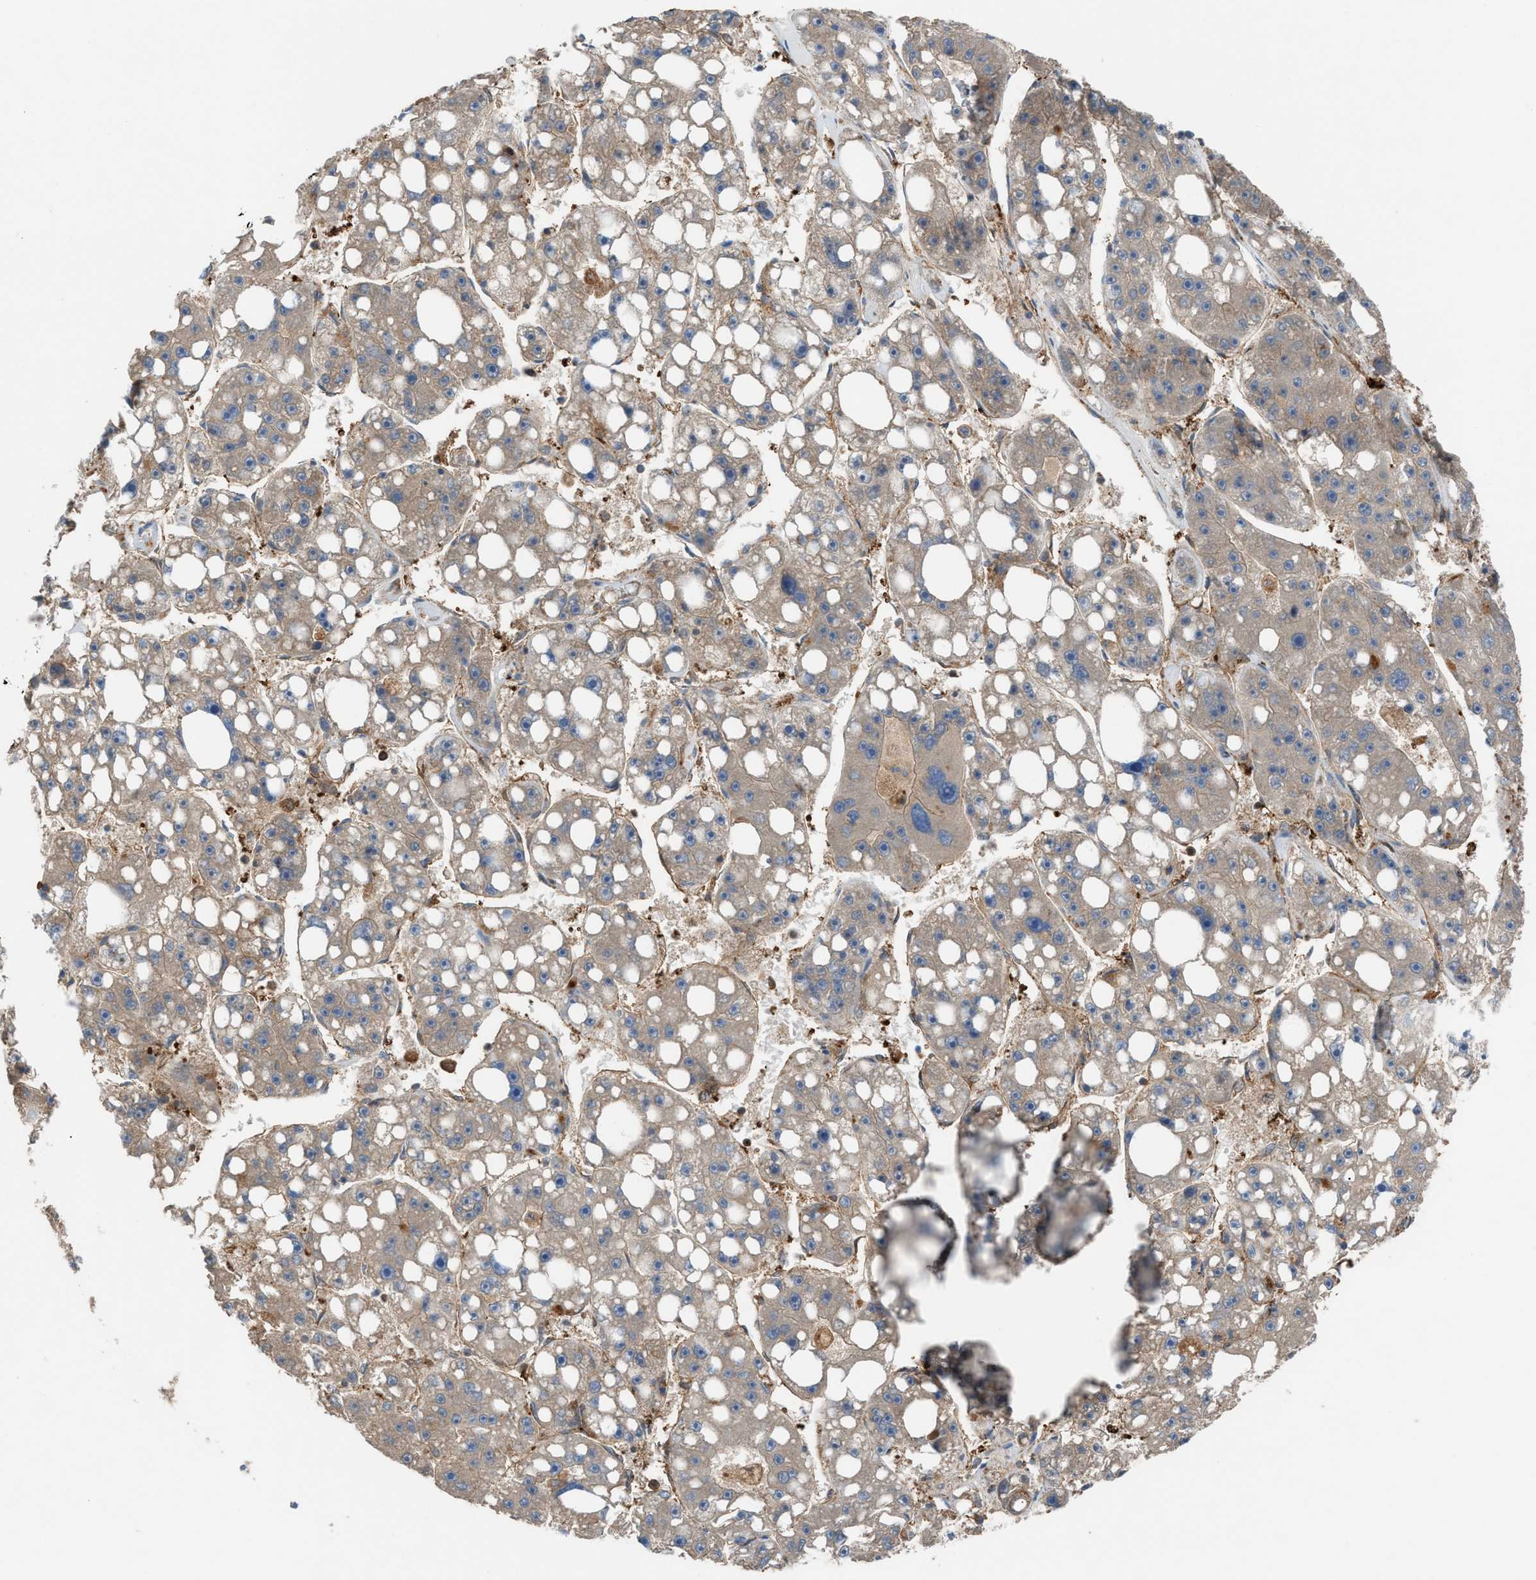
{"staining": {"intensity": "weak", "quantity": "<25%", "location": "cytoplasmic/membranous"}, "tissue": "liver cancer", "cell_type": "Tumor cells", "image_type": "cancer", "snomed": [{"axis": "morphology", "description": "Carcinoma, Hepatocellular, NOS"}, {"axis": "topography", "description": "Liver"}], "caption": "Liver cancer (hepatocellular carcinoma) was stained to show a protein in brown. There is no significant staining in tumor cells. (Immunohistochemistry, brightfield microscopy, high magnification).", "gene": "TPK1", "patient": {"sex": "female", "age": 61}}